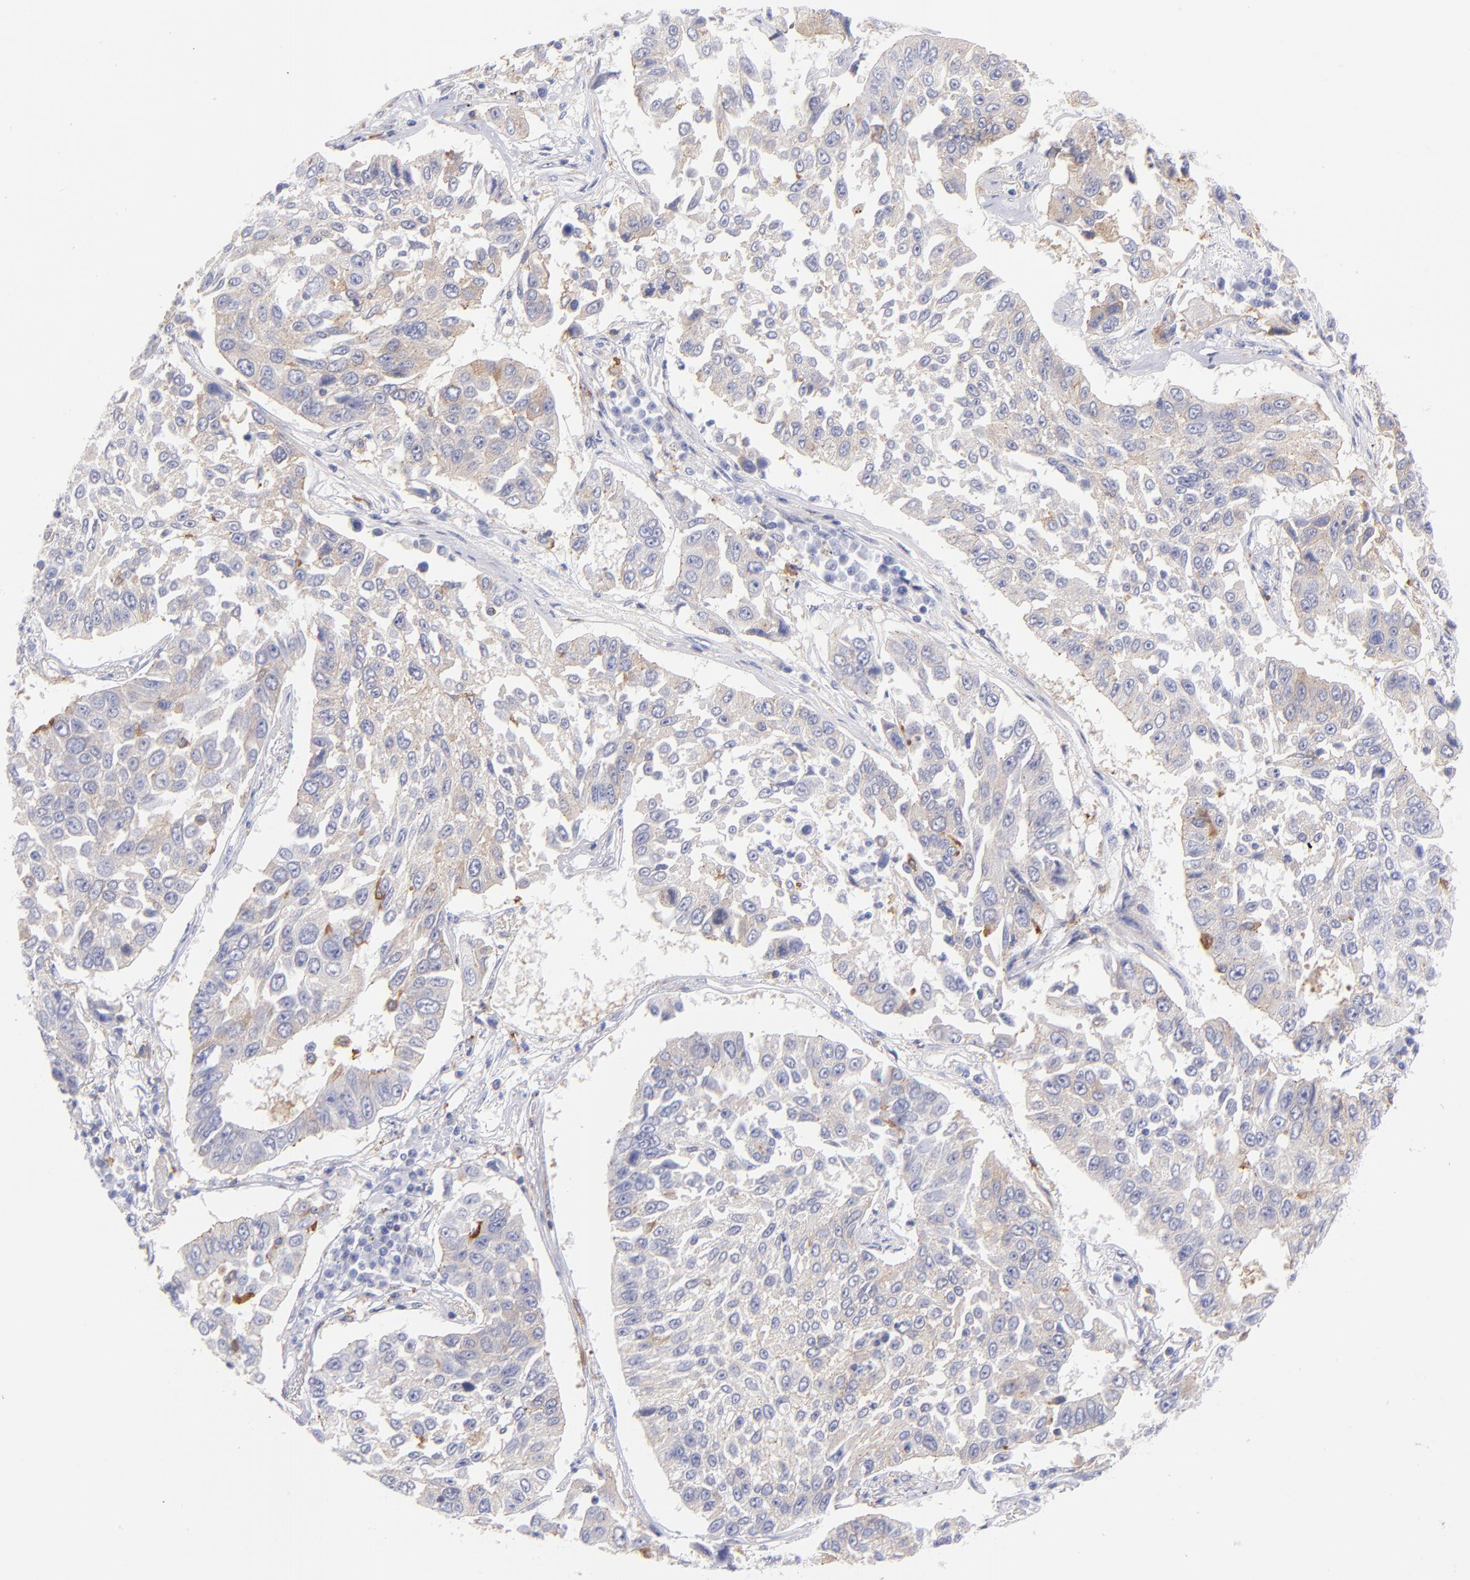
{"staining": {"intensity": "weak", "quantity": ">75%", "location": "cytoplasmic/membranous"}, "tissue": "lung cancer", "cell_type": "Tumor cells", "image_type": "cancer", "snomed": [{"axis": "morphology", "description": "Squamous cell carcinoma, NOS"}, {"axis": "topography", "description": "Lung"}], "caption": "The immunohistochemical stain highlights weak cytoplasmic/membranous expression in tumor cells of lung cancer tissue. (IHC, brightfield microscopy, high magnification).", "gene": "PRKCA", "patient": {"sex": "male", "age": 71}}